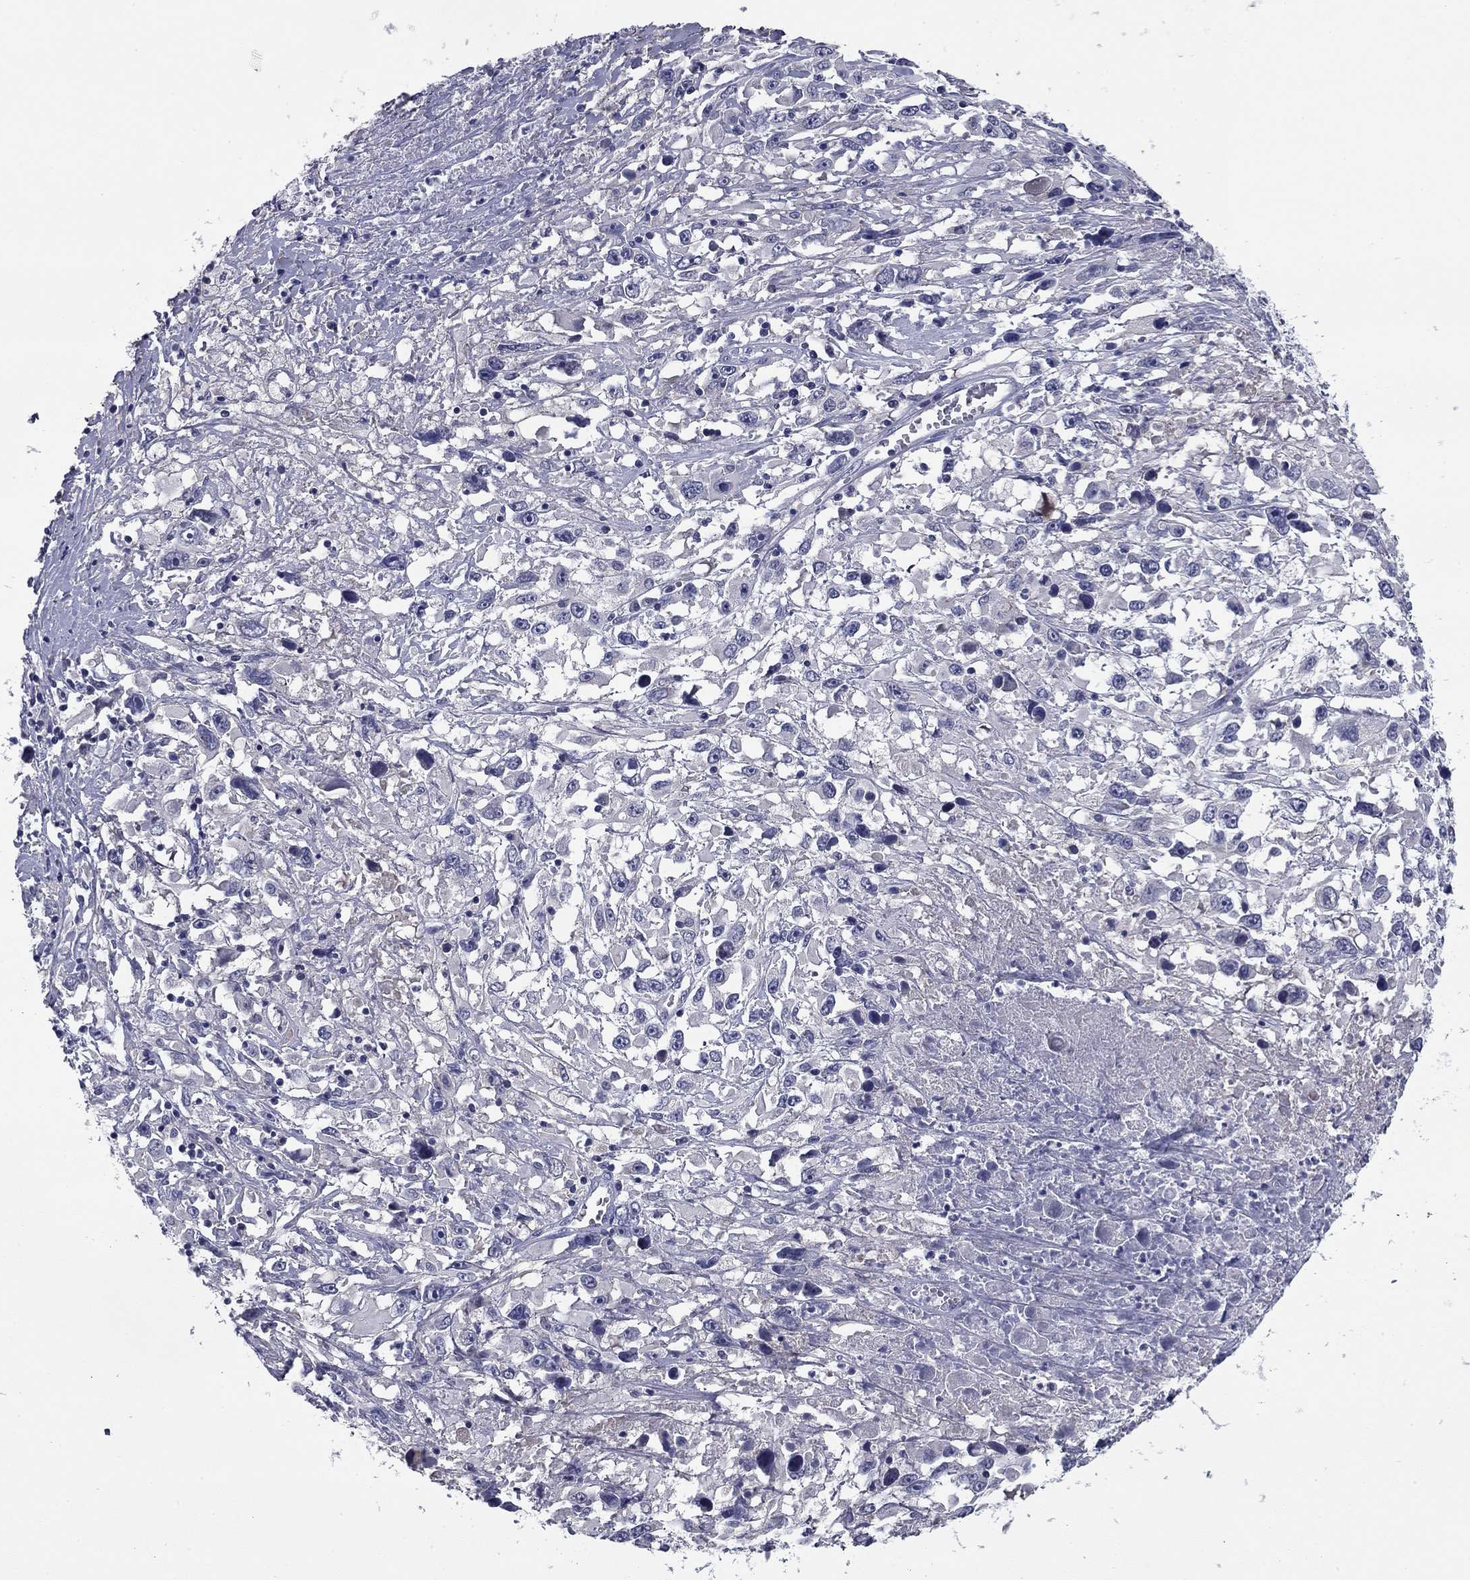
{"staining": {"intensity": "negative", "quantity": "none", "location": "none"}, "tissue": "melanoma", "cell_type": "Tumor cells", "image_type": "cancer", "snomed": [{"axis": "morphology", "description": "Malignant melanoma, Metastatic site"}, {"axis": "topography", "description": "Soft tissue"}], "caption": "Tumor cells are negative for brown protein staining in melanoma.", "gene": "REXO5", "patient": {"sex": "male", "age": 50}}